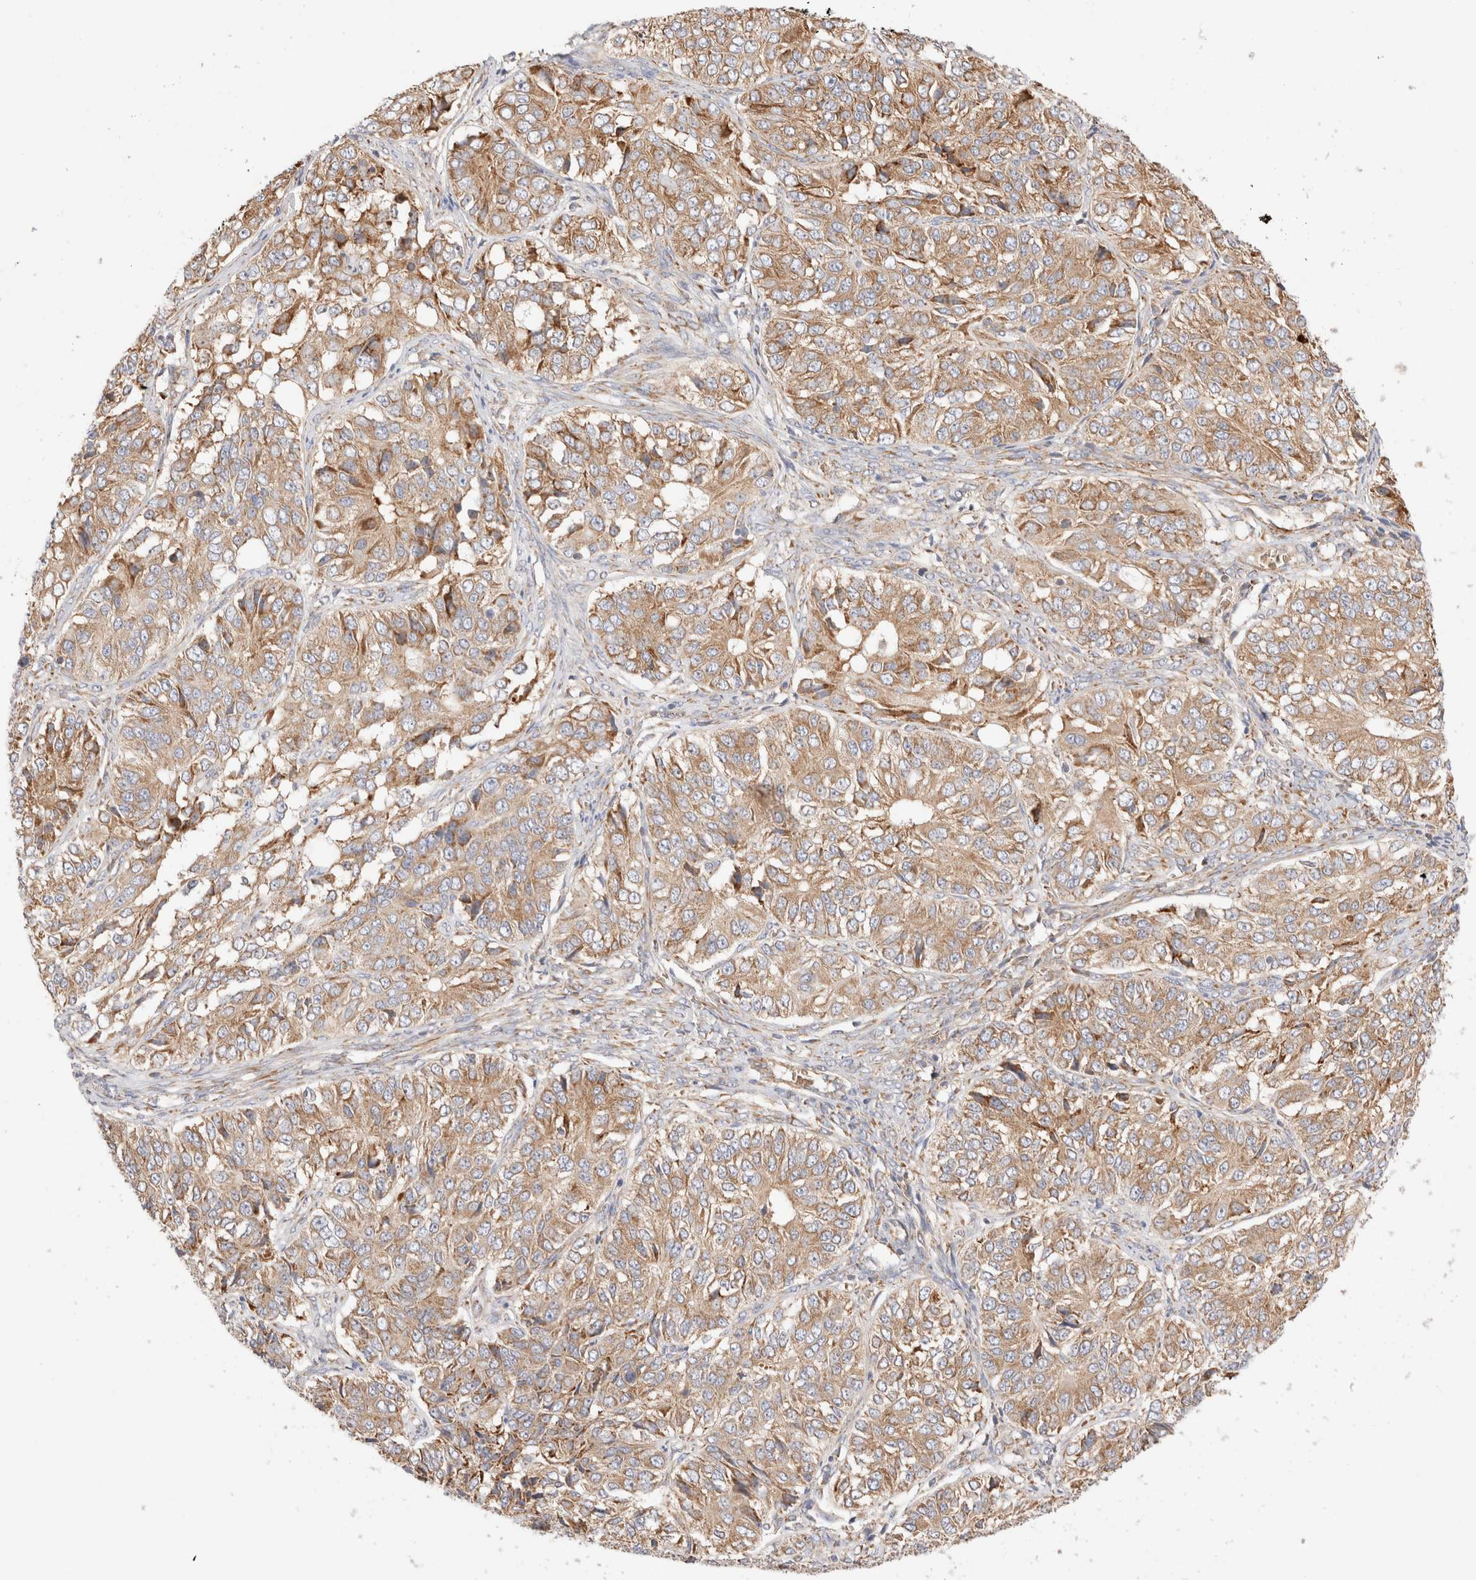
{"staining": {"intensity": "moderate", "quantity": ">75%", "location": "cytoplasmic/membranous"}, "tissue": "ovarian cancer", "cell_type": "Tumor cells", "image_type": "cancer", "snomed": [{"axis": "morphology", "description": "Carcinoma, endometroid"}, {"axis": "topography", "description": "Ovary"}], "caption": "Ovarian cancer was stained to show a protein in brown. There is medium levels of moderate cytoplasmic/membranous expression in approximately >75% of tumor cells.", "gene": "UTS2B", "patient": {"sex": "female", "age": 51}}